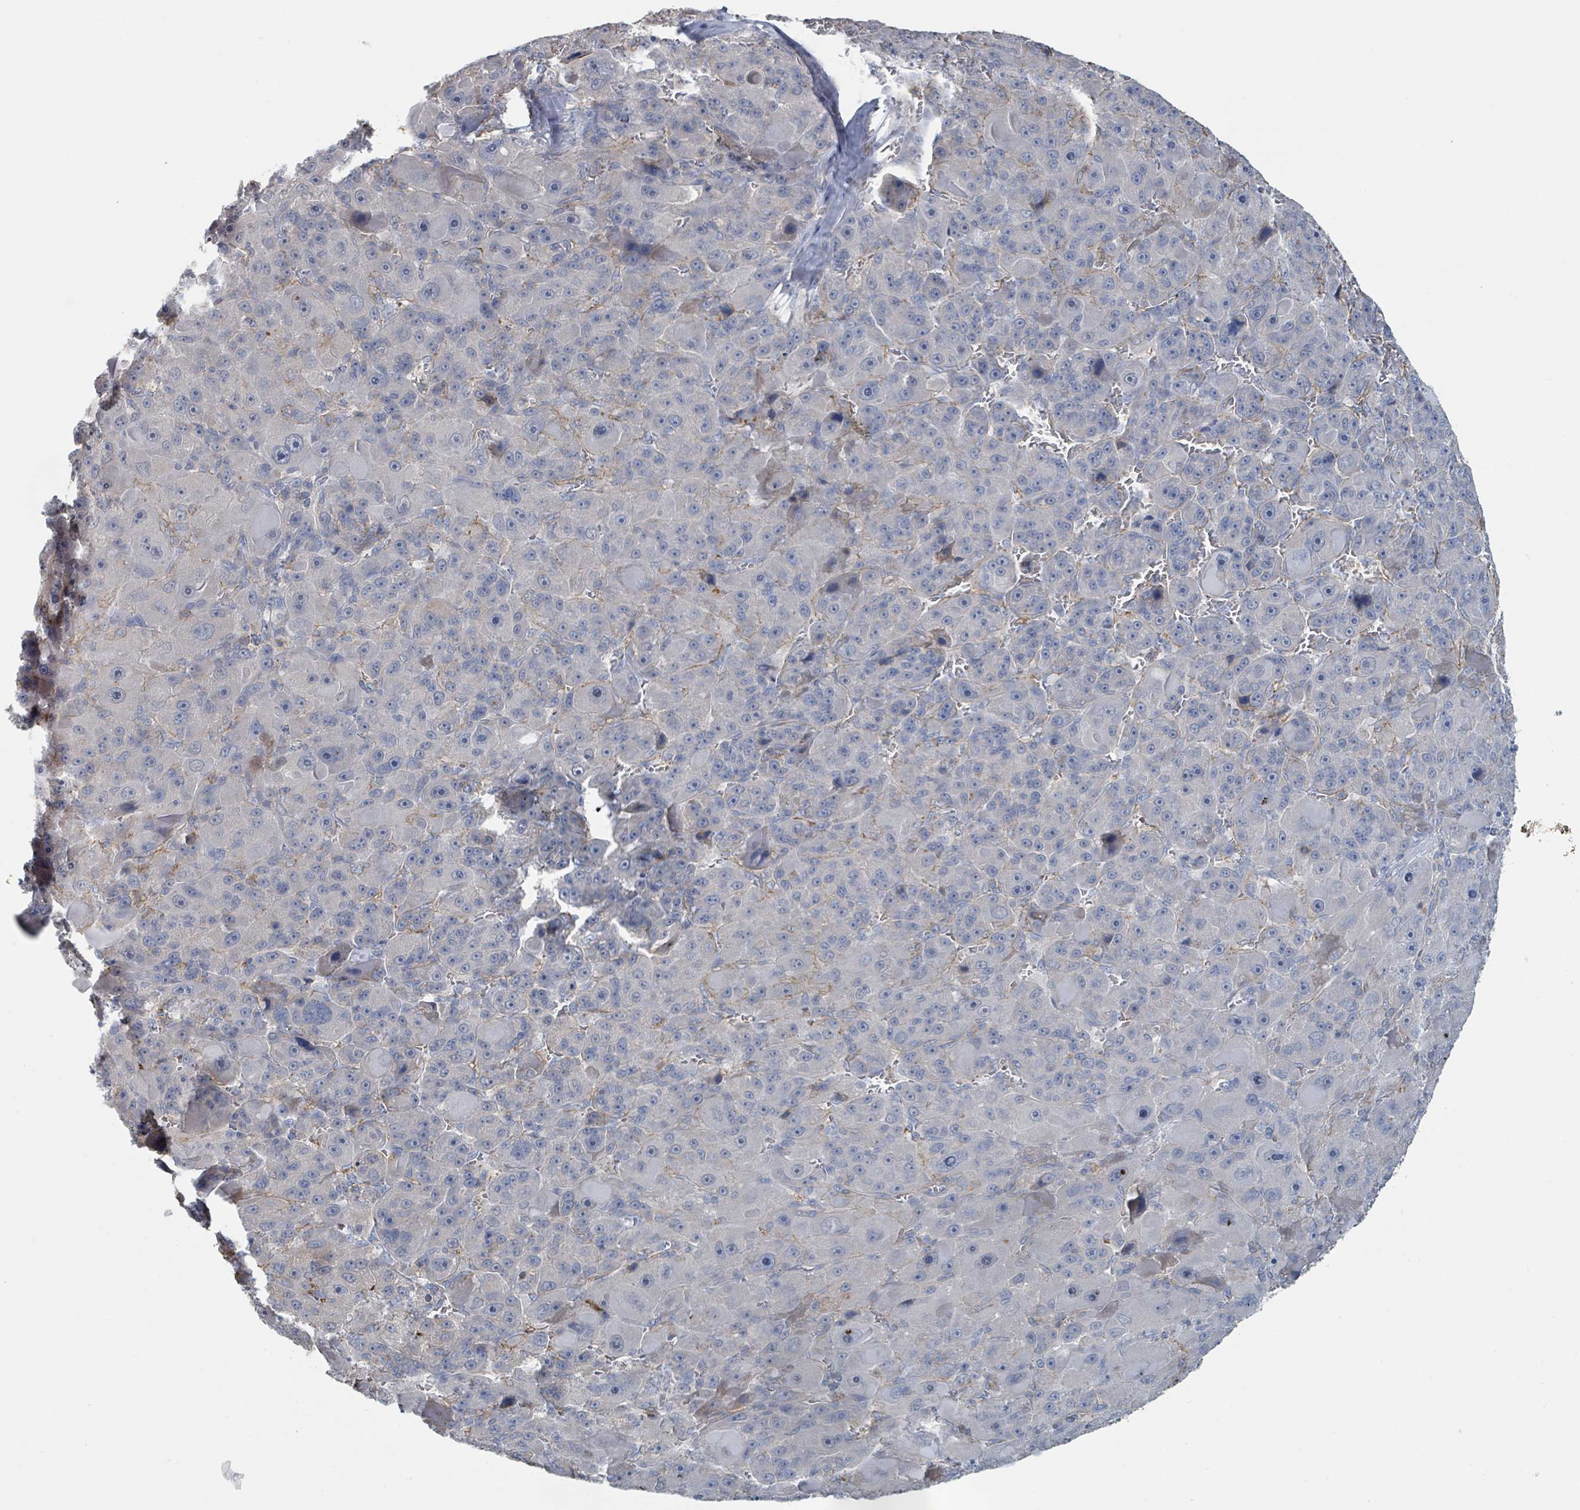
{"staining": {"intensity": "negative", "quantity": "none", "location": "none"}, "tissue": "liver cancer", "cell_type": "Tumor cells", "image_type": "cancer", "snomed": [{"axis": "morphology", "description": "Carcinoma, Hepatocellular, NOS"}, {"axis": "topography", "description": "Liver"}], "caption": "A high-resolution photomicrograph shows immunohistochemistry (IHC) staining of liver hepatocellular carcinoma, which demonstrates no significant staining in tumor cells. Brightfield microscopy of immunohistochemistry (IHC) stained with DAB (3,3'-diaminobenzidine) (brown) and hematoxylin (blue), captured at high magnification.", "gene": "LRRC42", "patient": {"sex": "male", "age": 76}}